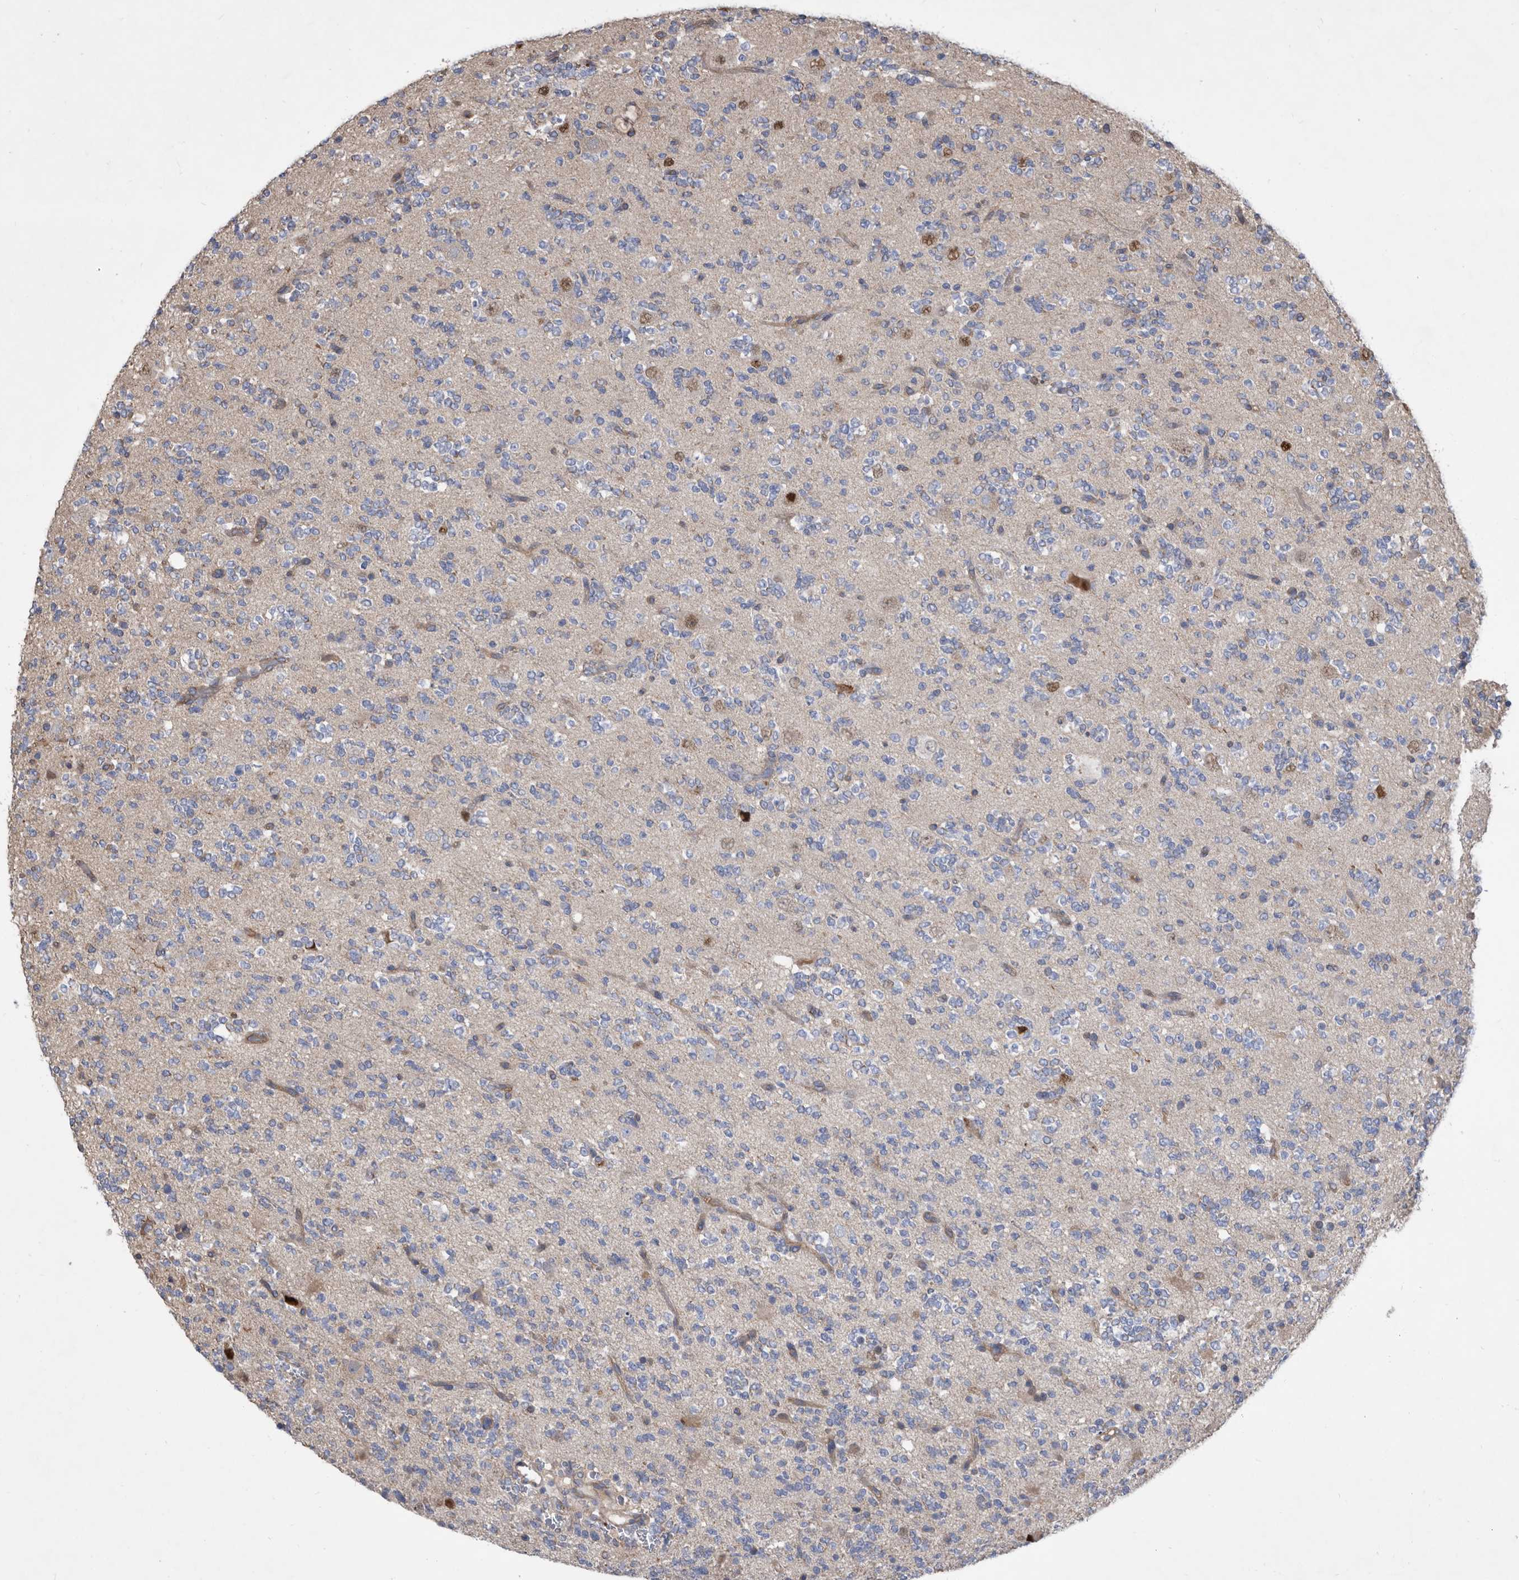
{"staining": {"intensity": "negative", "quantity": "none", "location": "none"}, "tissue": "glioma", "cell_type": "Tumor cells", "image_type": "cancer", "snomed": [{"axis": "morphology", "description": "Glioma, malignant, High grade"}, {"axis": "topography", "description": "Brain"}], "caption": "This is an immunohistochemistry micrograph of glioma. There is no positivity in tumor cells.", "gene": "ATP13A3", "patient": {"sex": "female", "age": 62}}